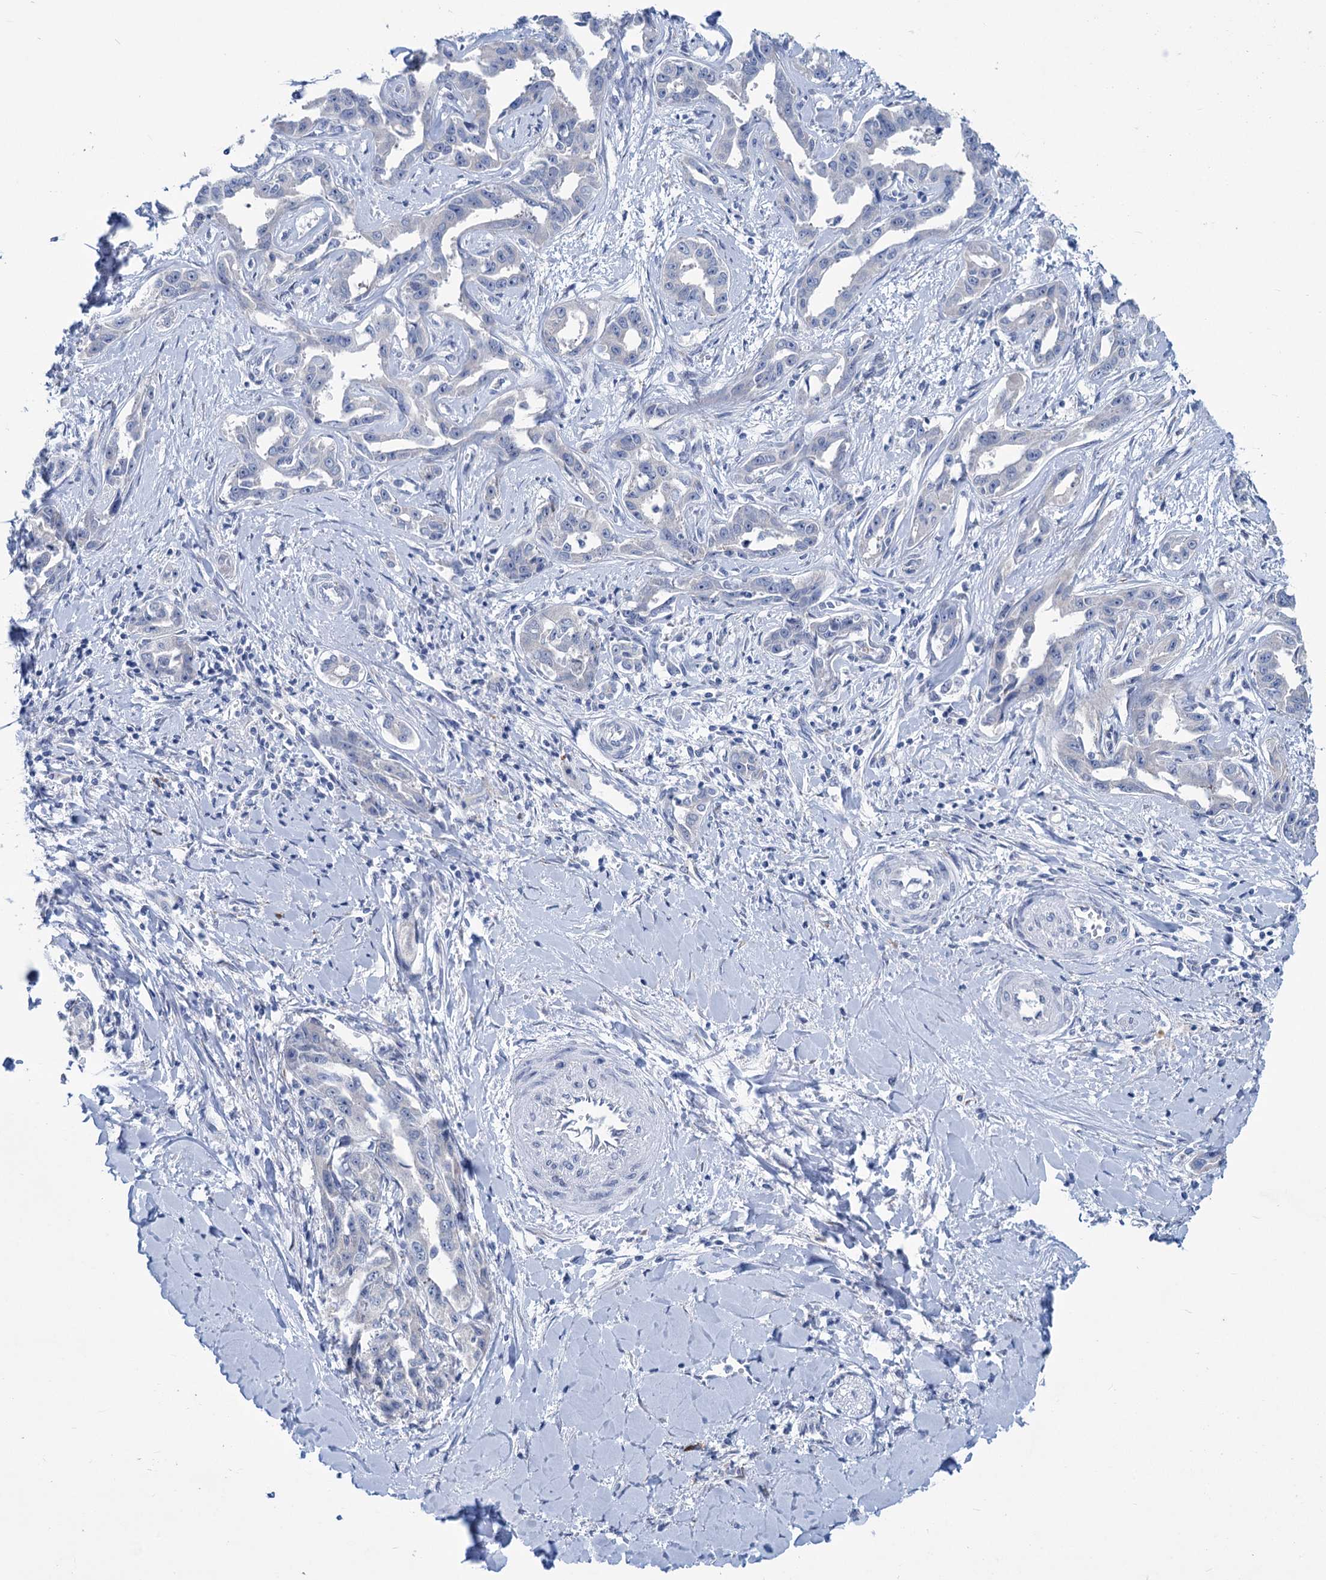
{"staining": {"intensity": "negative", "quantity": "none", "location": "none"}, "tissue": "liver cancer", "cell_type": "Tumor cells", "image_type": "cancer", "snomed": [{"axis": "morphology", "description": "Cholangiocarcinoma"}, {"axis": "topography", "description": "Liver"}], "caption": "This is an immunohistochemistry micrograph of human cholangiocarcinoma (liver). There is no staining in tumor cells.", "gene": "NEU3", "patient": {"sex": "male", "age": 59}}